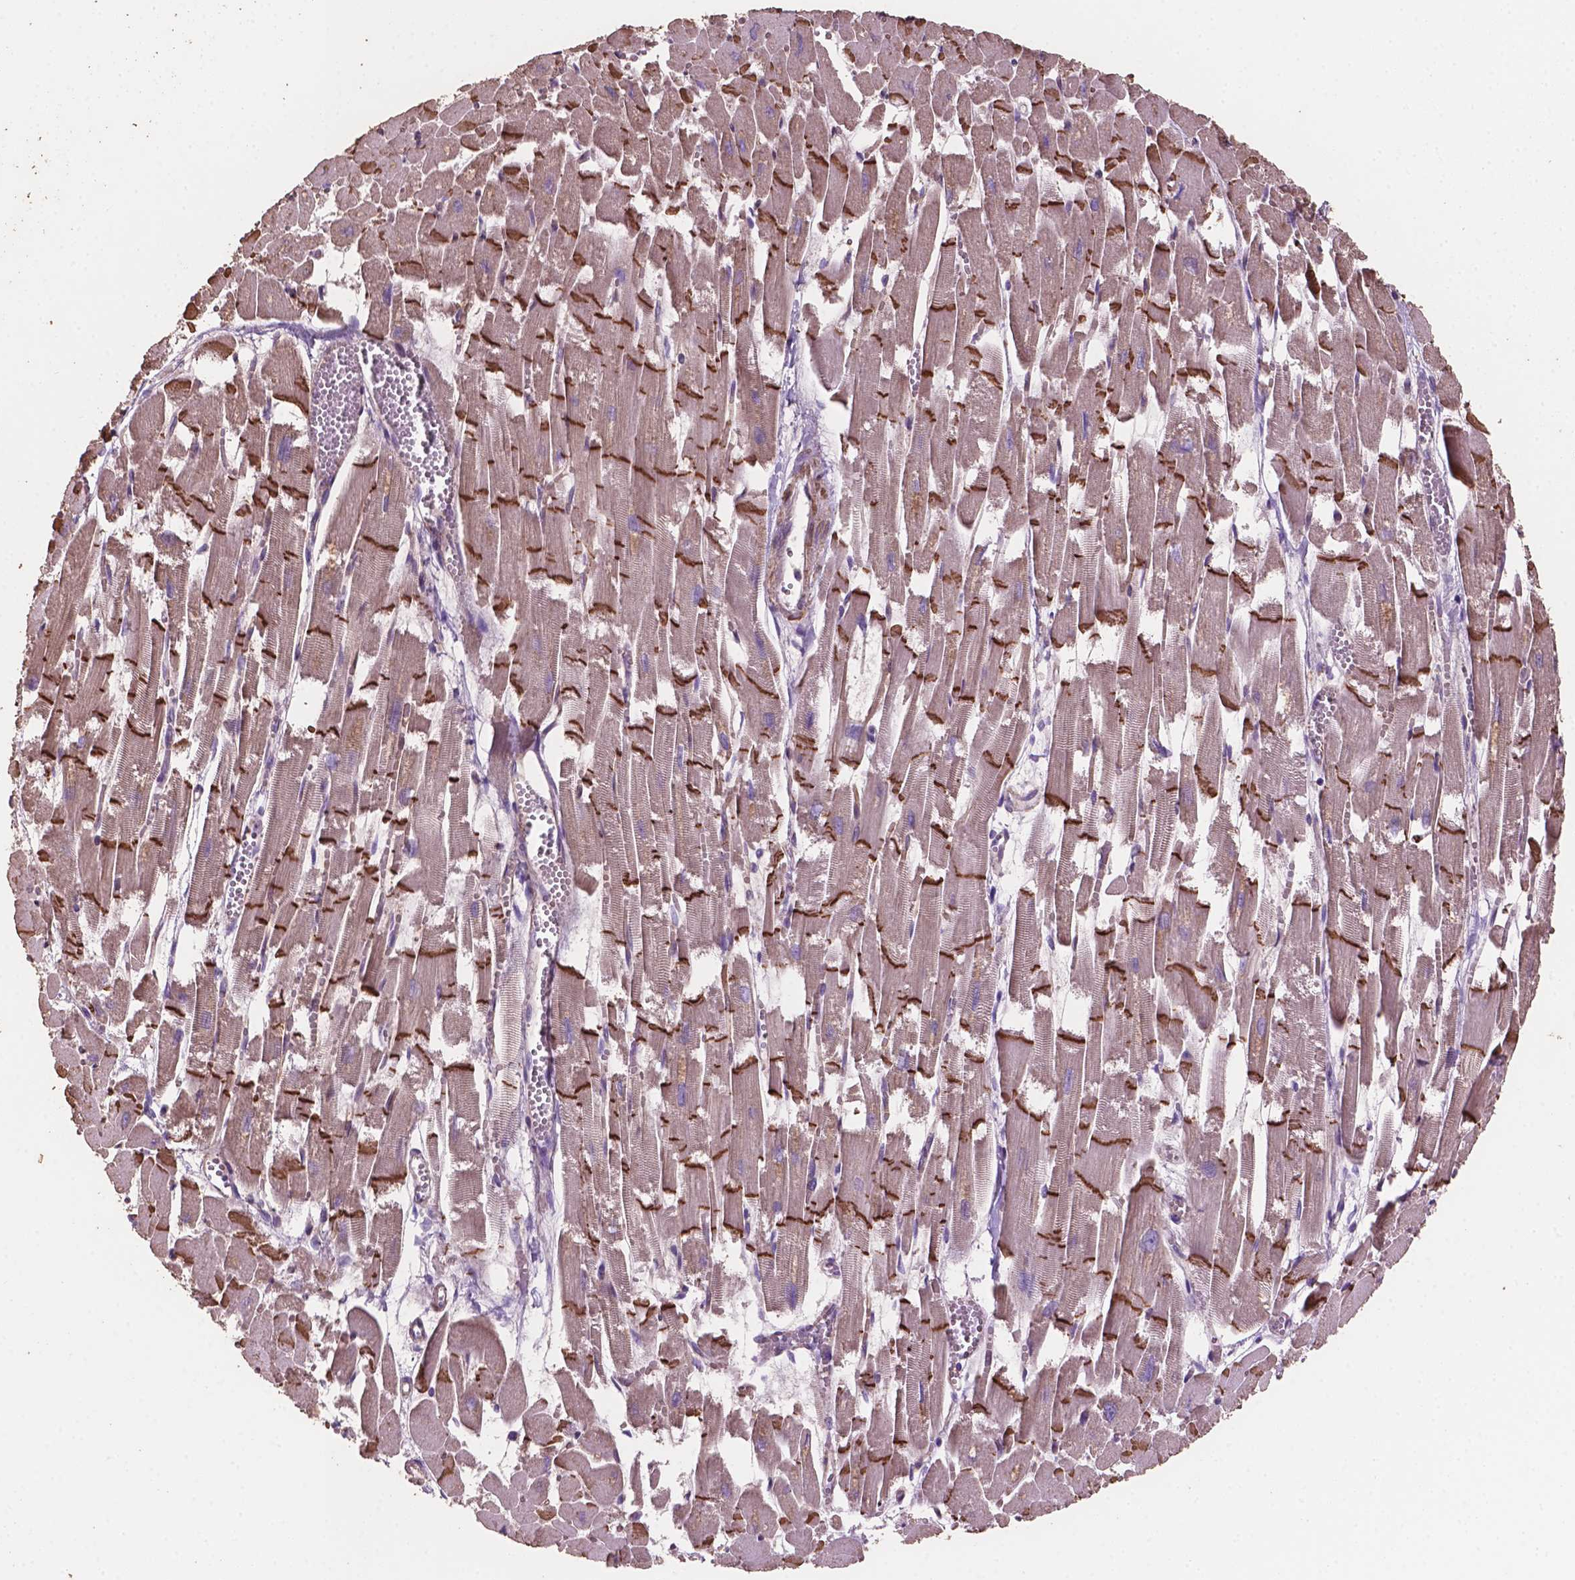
{"staining": {"intensity": "strong", "quantity": "25%-75%", "location": "cytoplasmic/membranous"}, "tissue": "heart muscle", "cell_type": "Cardiomyocytes", "image_type": "normal", "snomed": [{"axis": "morphology", "description": "Normal tissue, NOS"}, {"axis": "topography", "description": "Heart"}], "caption": "This photomicrograph shows IHC staining of unremarkable human heart muscle, with high strong cytoplasmic/membranous staining in about 25%-75% of cardiomyocytes.", "gene": "COMMD4", "patient": {"sex": "female", "age": 52}}